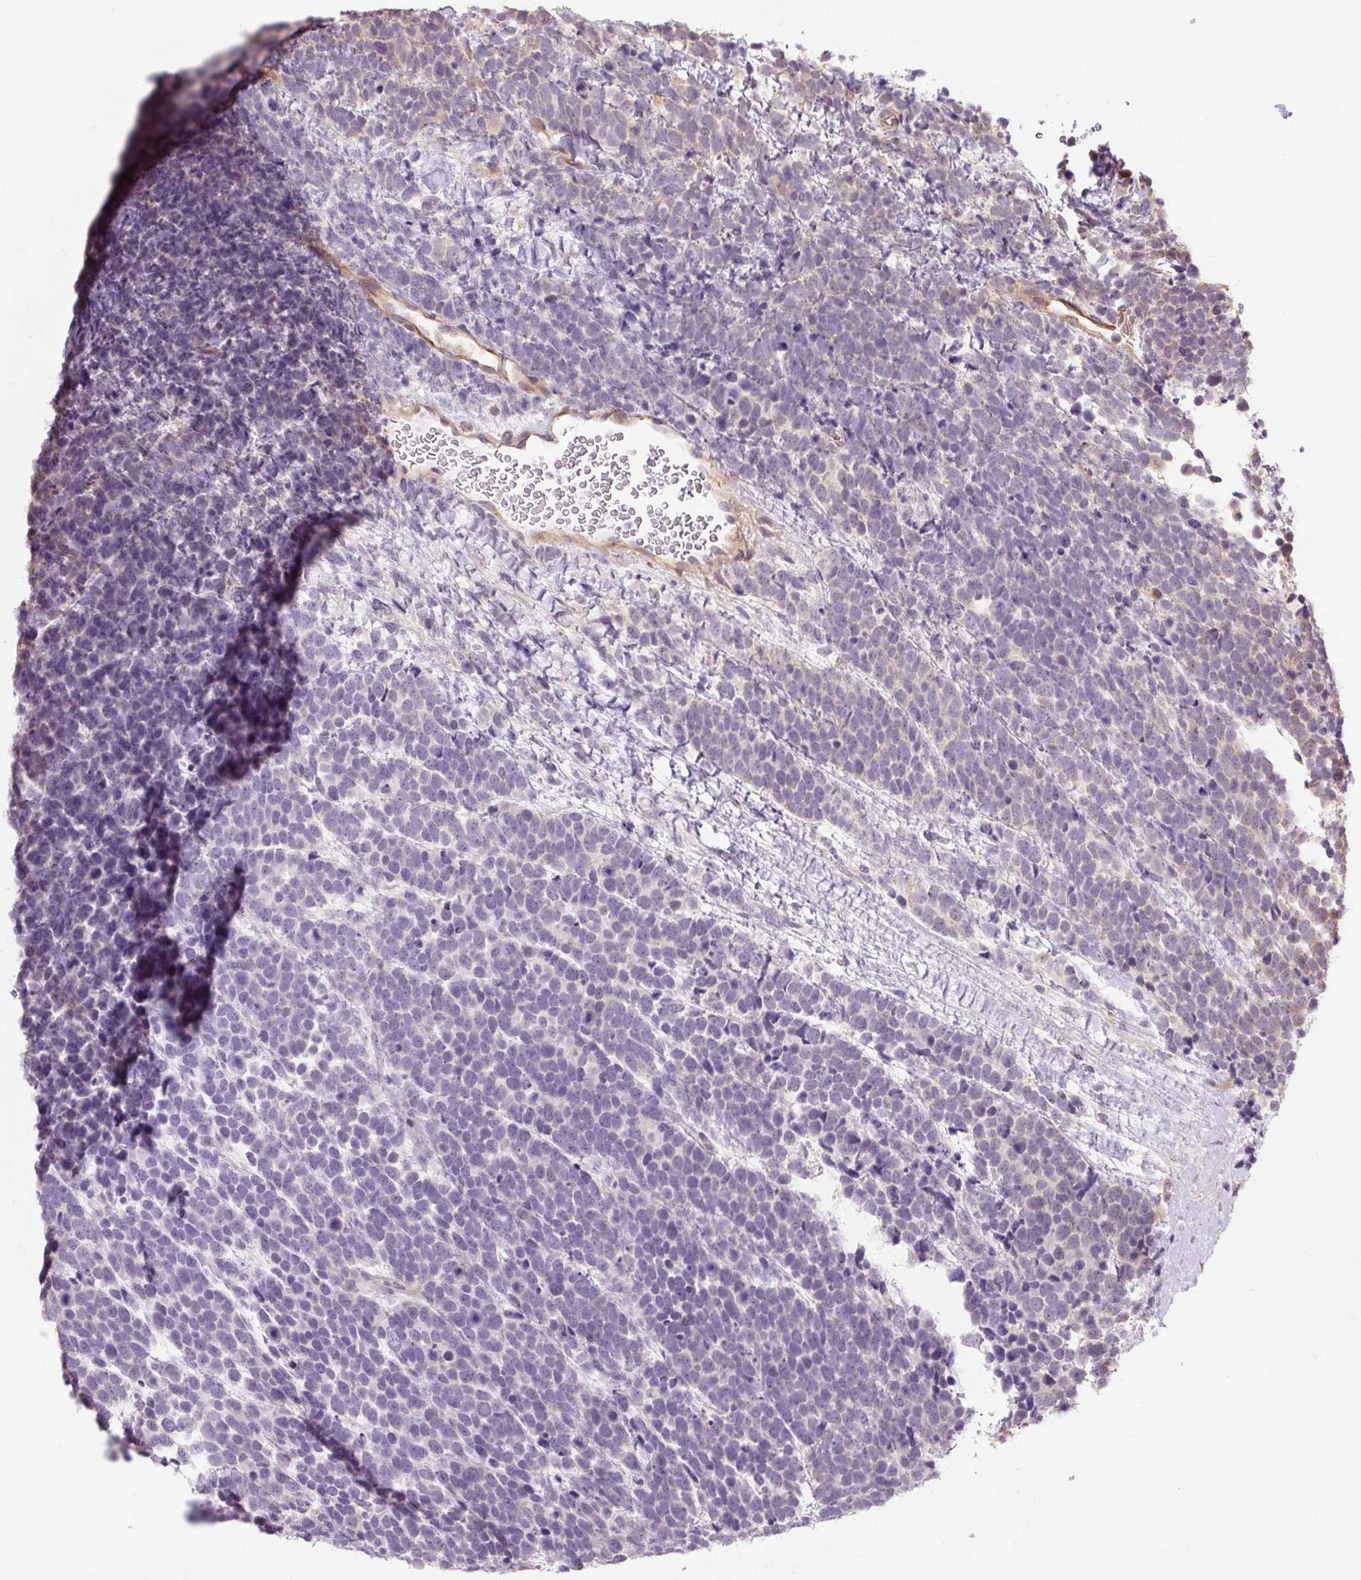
{"staining": {"intensity": "negative", "quantity": "none", "location": "none"}, "tissue": "urothelial cancer", "cell_type": "Tumor cells", "image_type": "cancer", "snomed": [{"axis": "morphology", "description": "Urothelial carcinoma, High grade"}, {"axis": "topography", "description": "Urinary bladder"}], "caption": "Immunohistochemical staining of high-grade urothelial carcinoma demonstrates no significant staining in tumor cells. The staining was performed using DAB to visualize the protein expression in brown, while the nuclei were stained in blue with hematoxylin (Magnification: 20x).", "gene": "RB1CC1", "patient": {"sex": "female", "age": 82}}